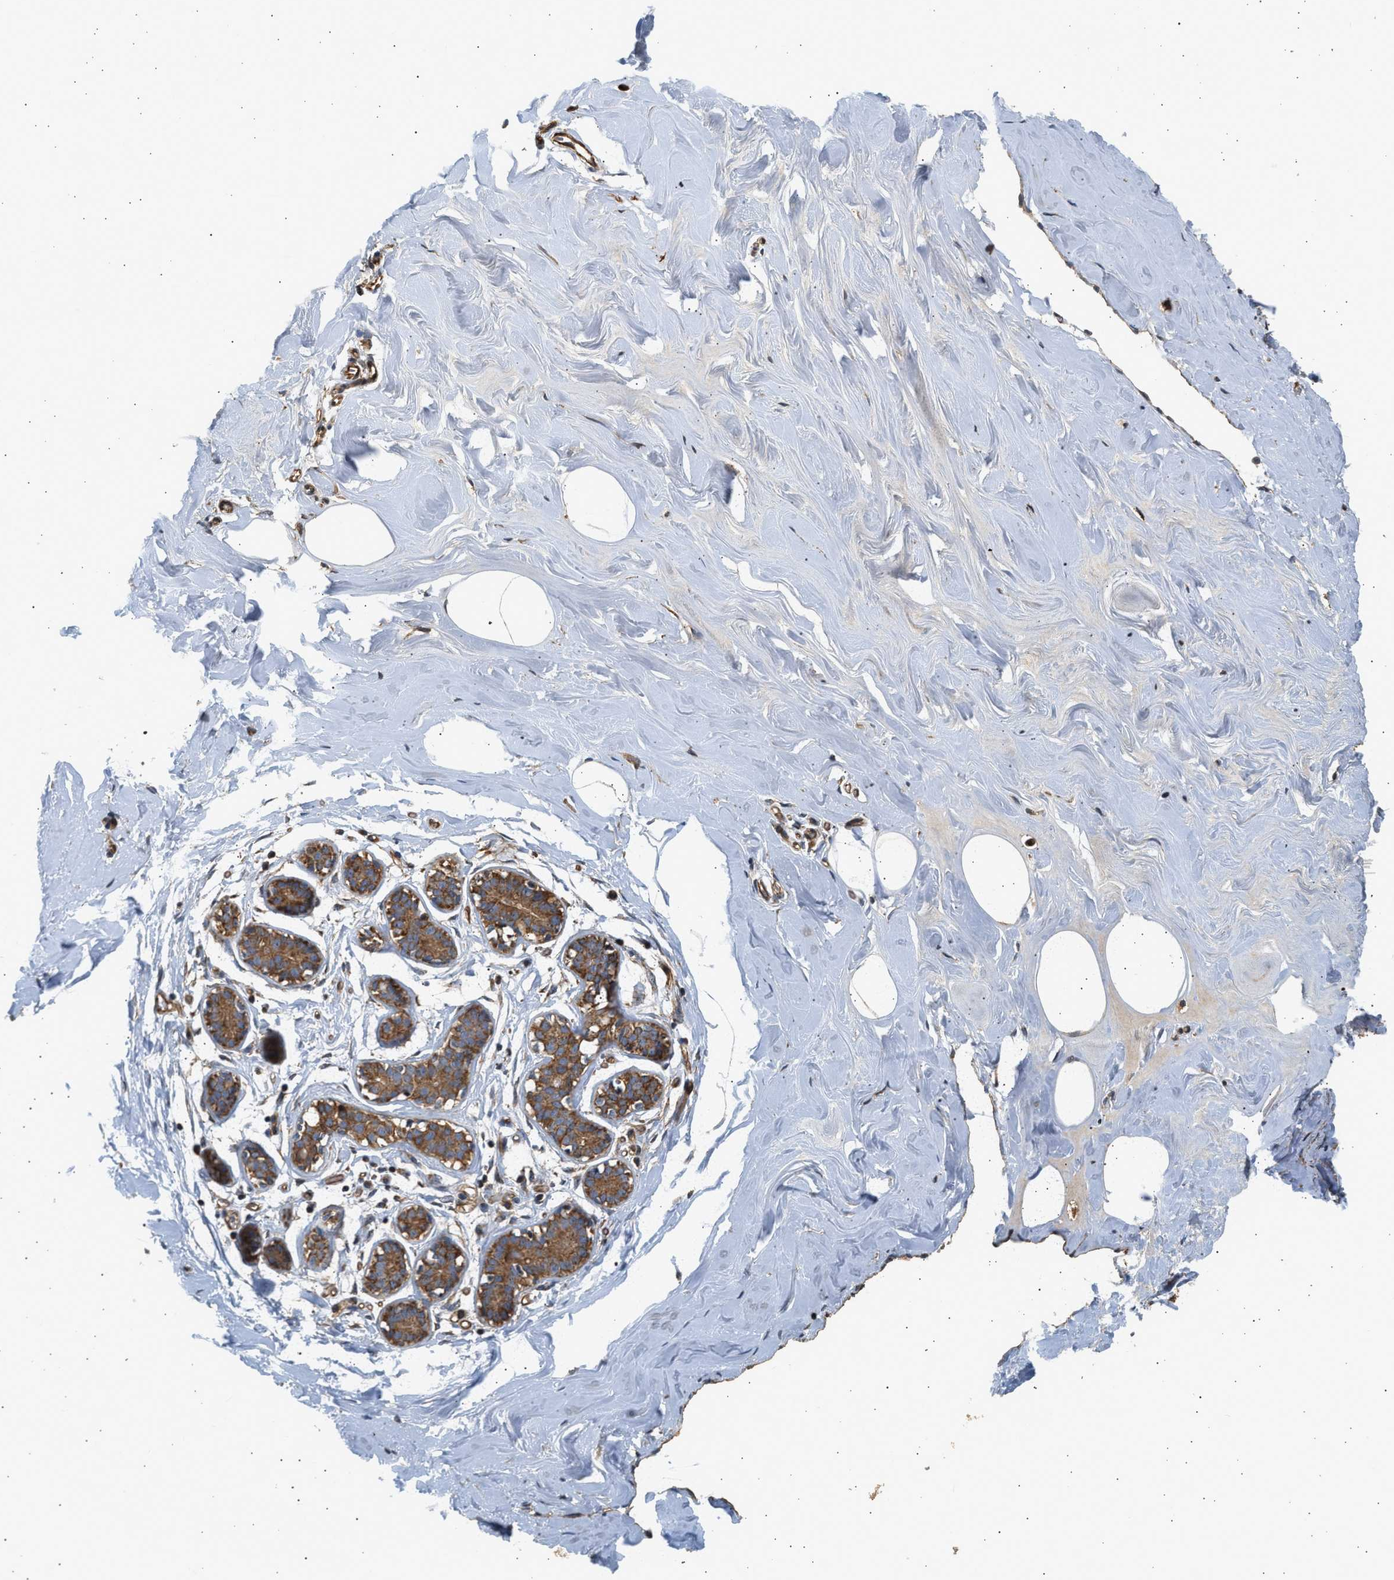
{"staining": {"intensity": "strong", "quantity": ">75%", "location": "cytoplasmic/membranous"}, "tissue": "adipose tissue", "cell_type": "Adipocytes", "image_type": "normal", "snomed": [{"axis": "morphology", "description": "Normal tissue, NOS"}, {"axis": "morphology", "description": "Fibrosis, NOS"}, {"axis": "topography", "description": "Breast"}, {"axis": "topography", "description": "Adipose tissue"}], "caption": "IHC micrograph of benign human adipose tissue stained for a protein (brown), which shows high levels of strong cytoplasmic/membranous positivity in approximately >75% of adipocytes.", "gene": "DUSP14", "patient": {"sex": "female", "age": 39}}